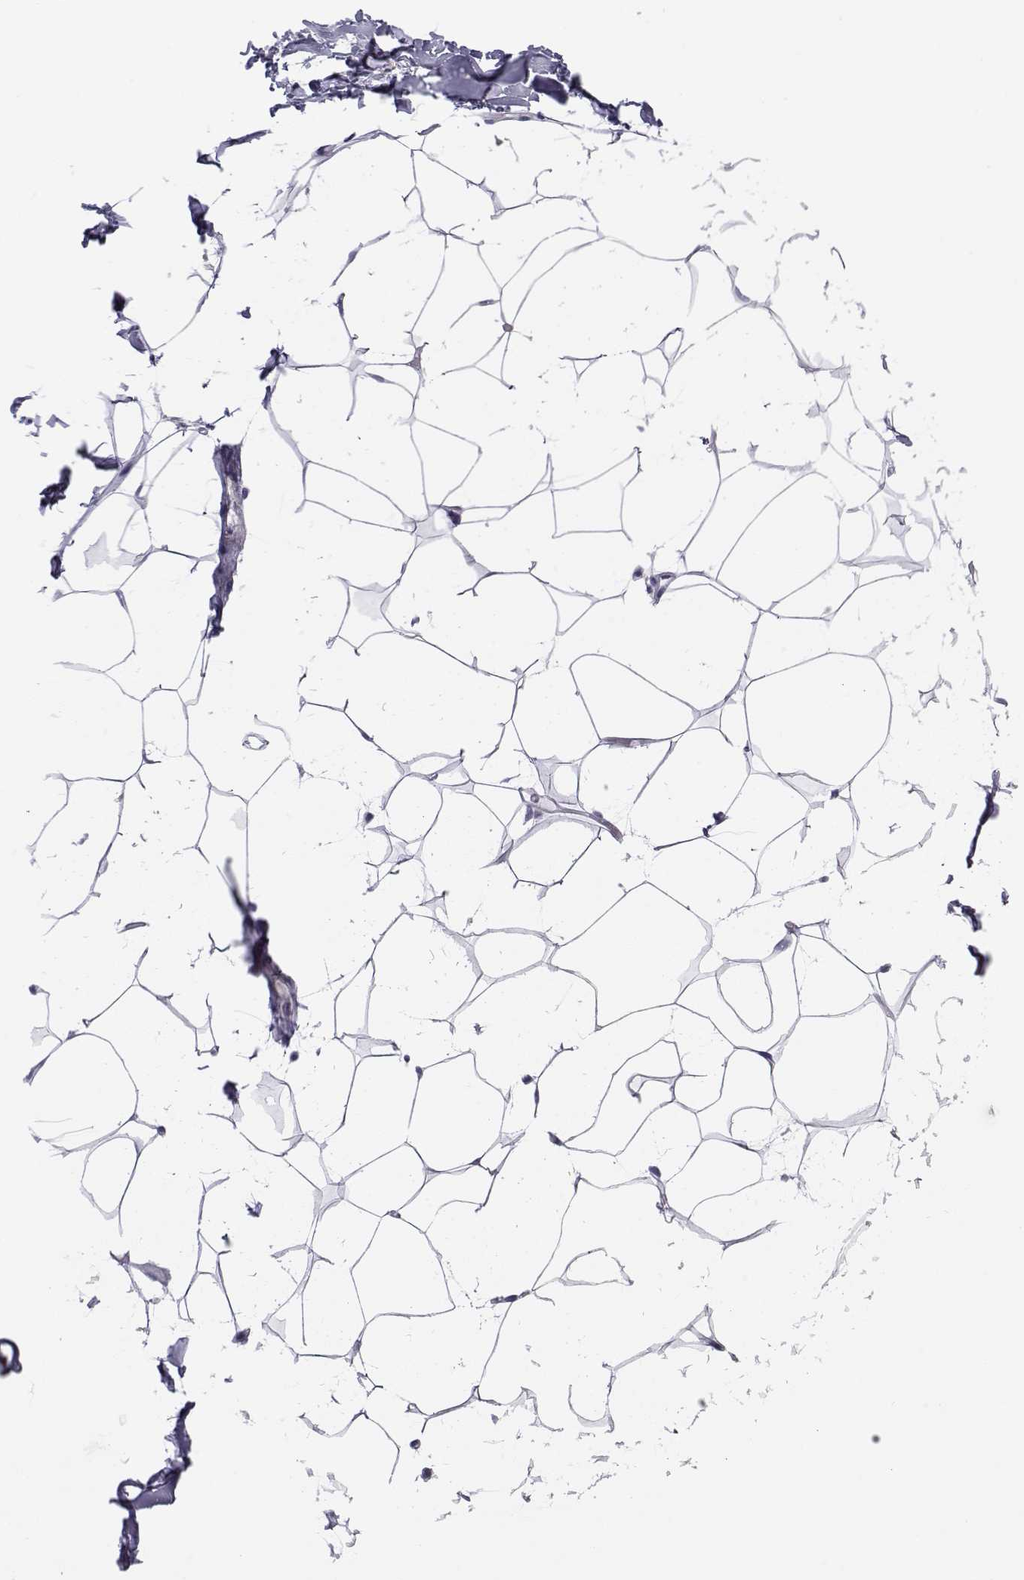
{"staining": {"intensity": "negative", "quantity": "none", "location": "none"}, "tissue": "breast", "cell_type": "Adipocytes", "image_type": "normal", "snomed": [{"axis": "morphology", "description": "Normal tissue, NOS"}, {"axis": "topography", "description": "Breast"}], "caption": "Adipocytes show no significant protein expression in normal breast. (DAB (3,3'-diaminobenzidine) immunohistochemistry (IHC) visualized using brightfield microscopy, high magnification).", "gene": "KCNMB4", "patient": {"sex": "female", "age": 32}}